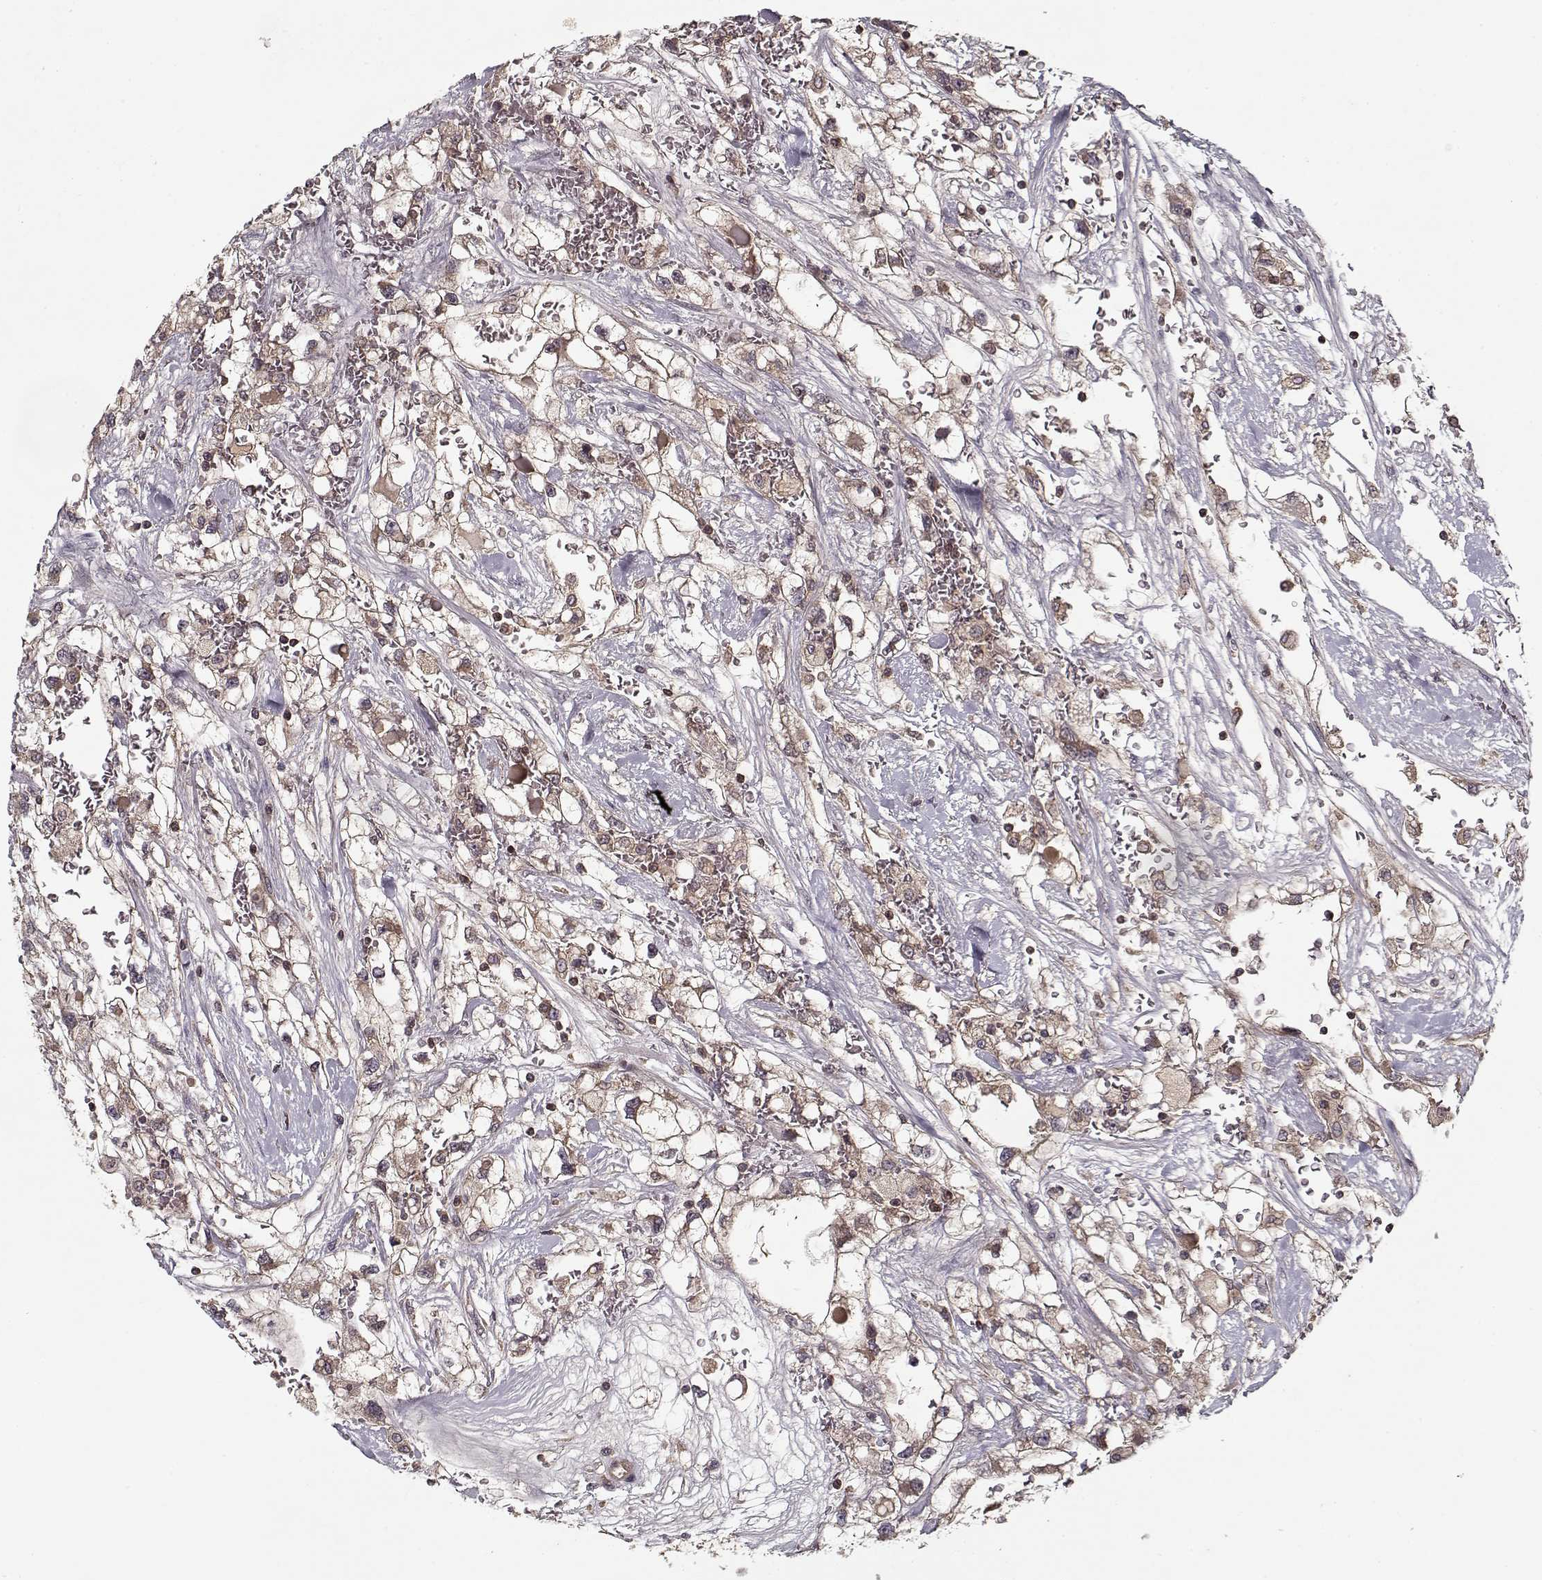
{"staining": {"intensity": "weak", "quantity": ">75%", "location": "cytoplasmic/membranous"}, "tissue": "renal cancer", "cell_type": "Tumor cells", "image_type": "cancer", "snomed": [{"axis": "morphology", "description": "Adenocarcinoma, NOS"}, {"axis": "topography", "description": "Kidney"}], "caption": "Immunohistochemical staining of human renal cancer (adenocarcinoma) shows weak cytoplasmic/membranous protein positivity in about >75% of tumor cells.", "gene": "PPP1R12A", "patient": {"sex": "male", "age": 59}}